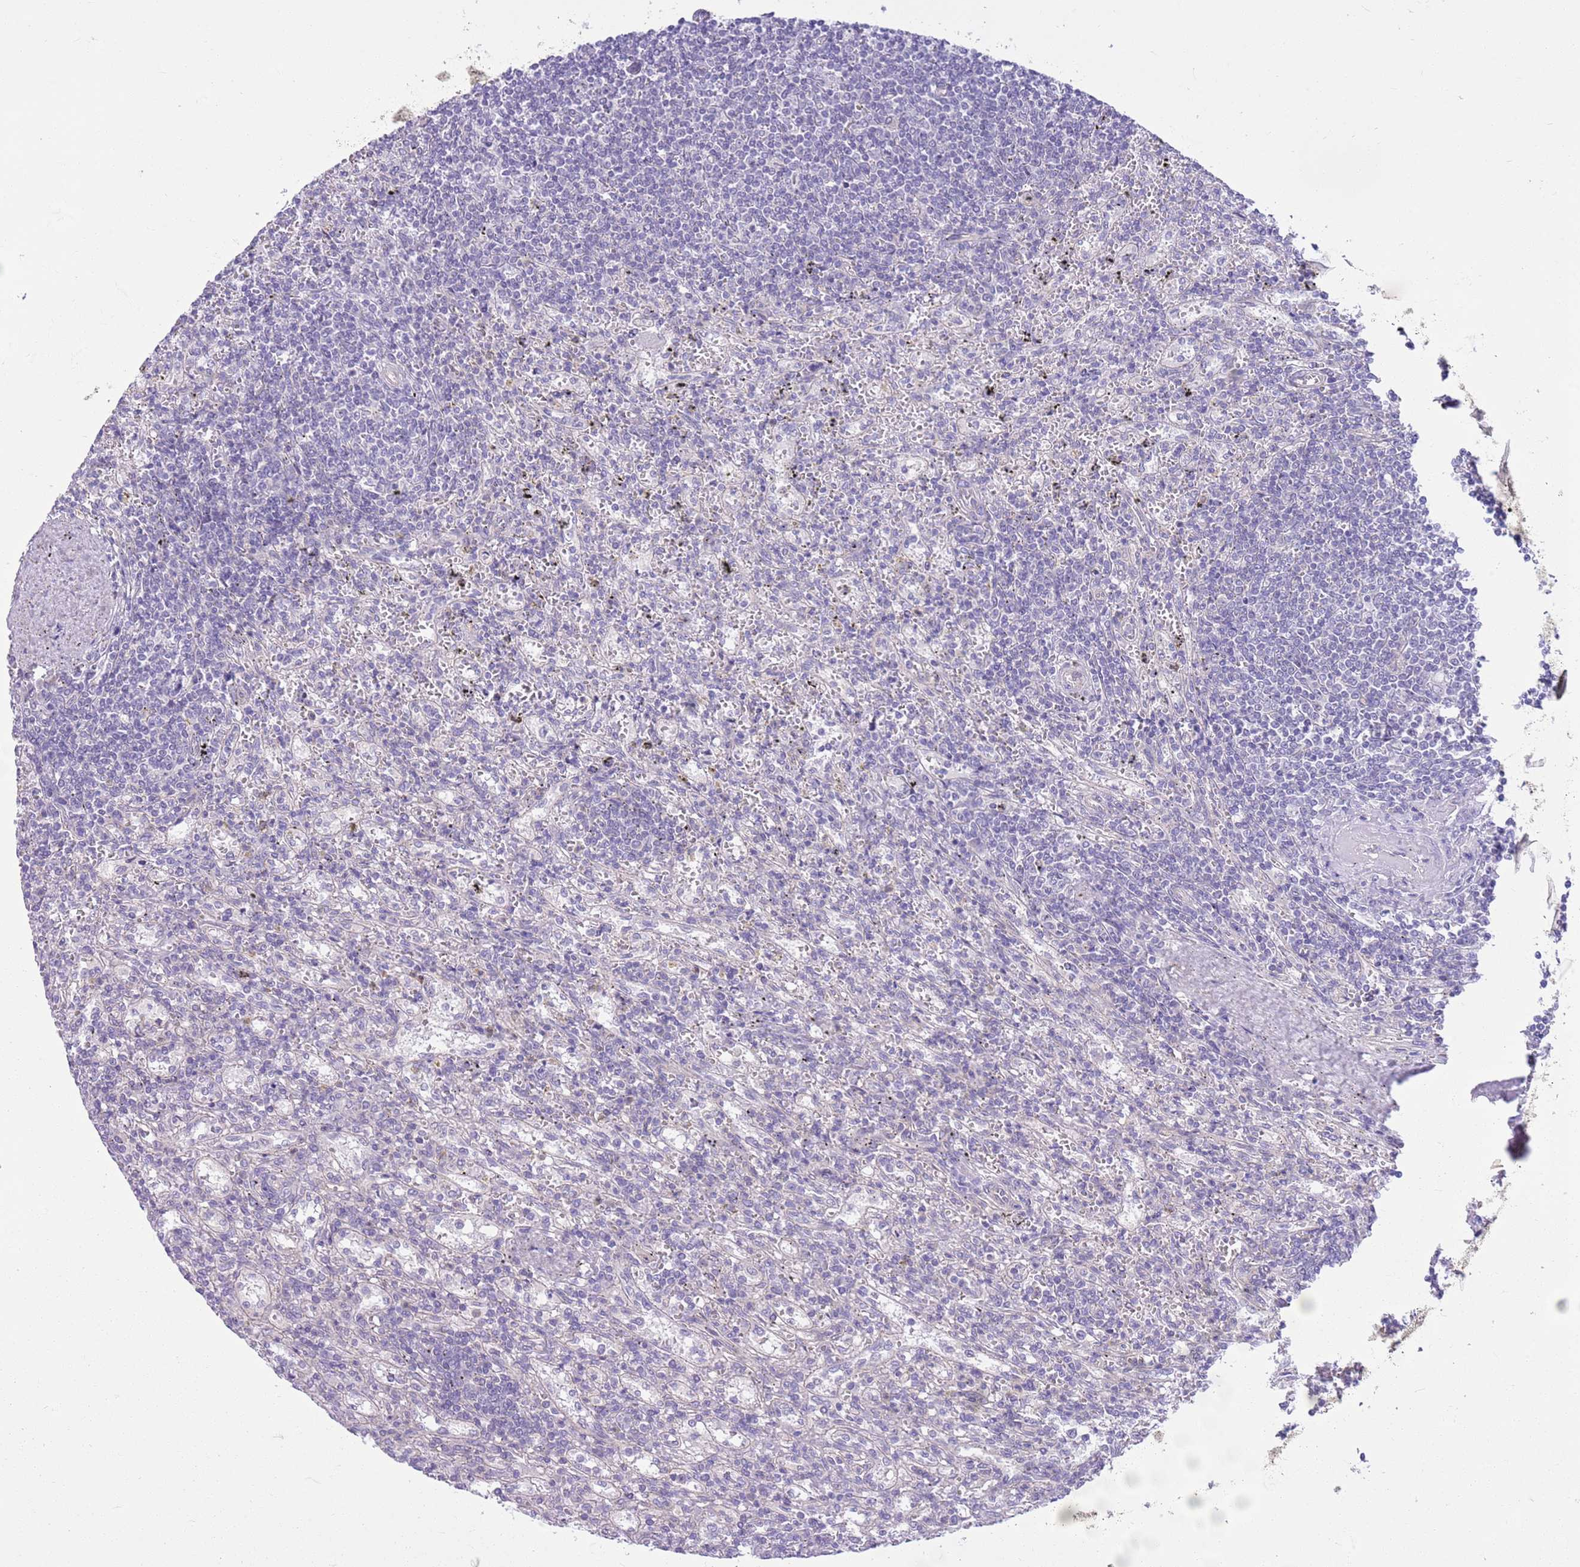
{"staining": {"intensity": "negative", "quantity": "none", "location": "none"}, "tissue": "lymphoma", "cell_type": "Tumor cells", "image_type": "cancer", "snomed": [{"axis": "morphology", "description": "Malignant lymphoma, non-Hodgkin's type, Low grade"}, {"axis": "topography", "description": "Spleen"}], "caption": "Tumor cells are negative for brown protein staining in lymphoma.", "gene": "PARP8", "patient": {"sex": "male", "age": 76}}